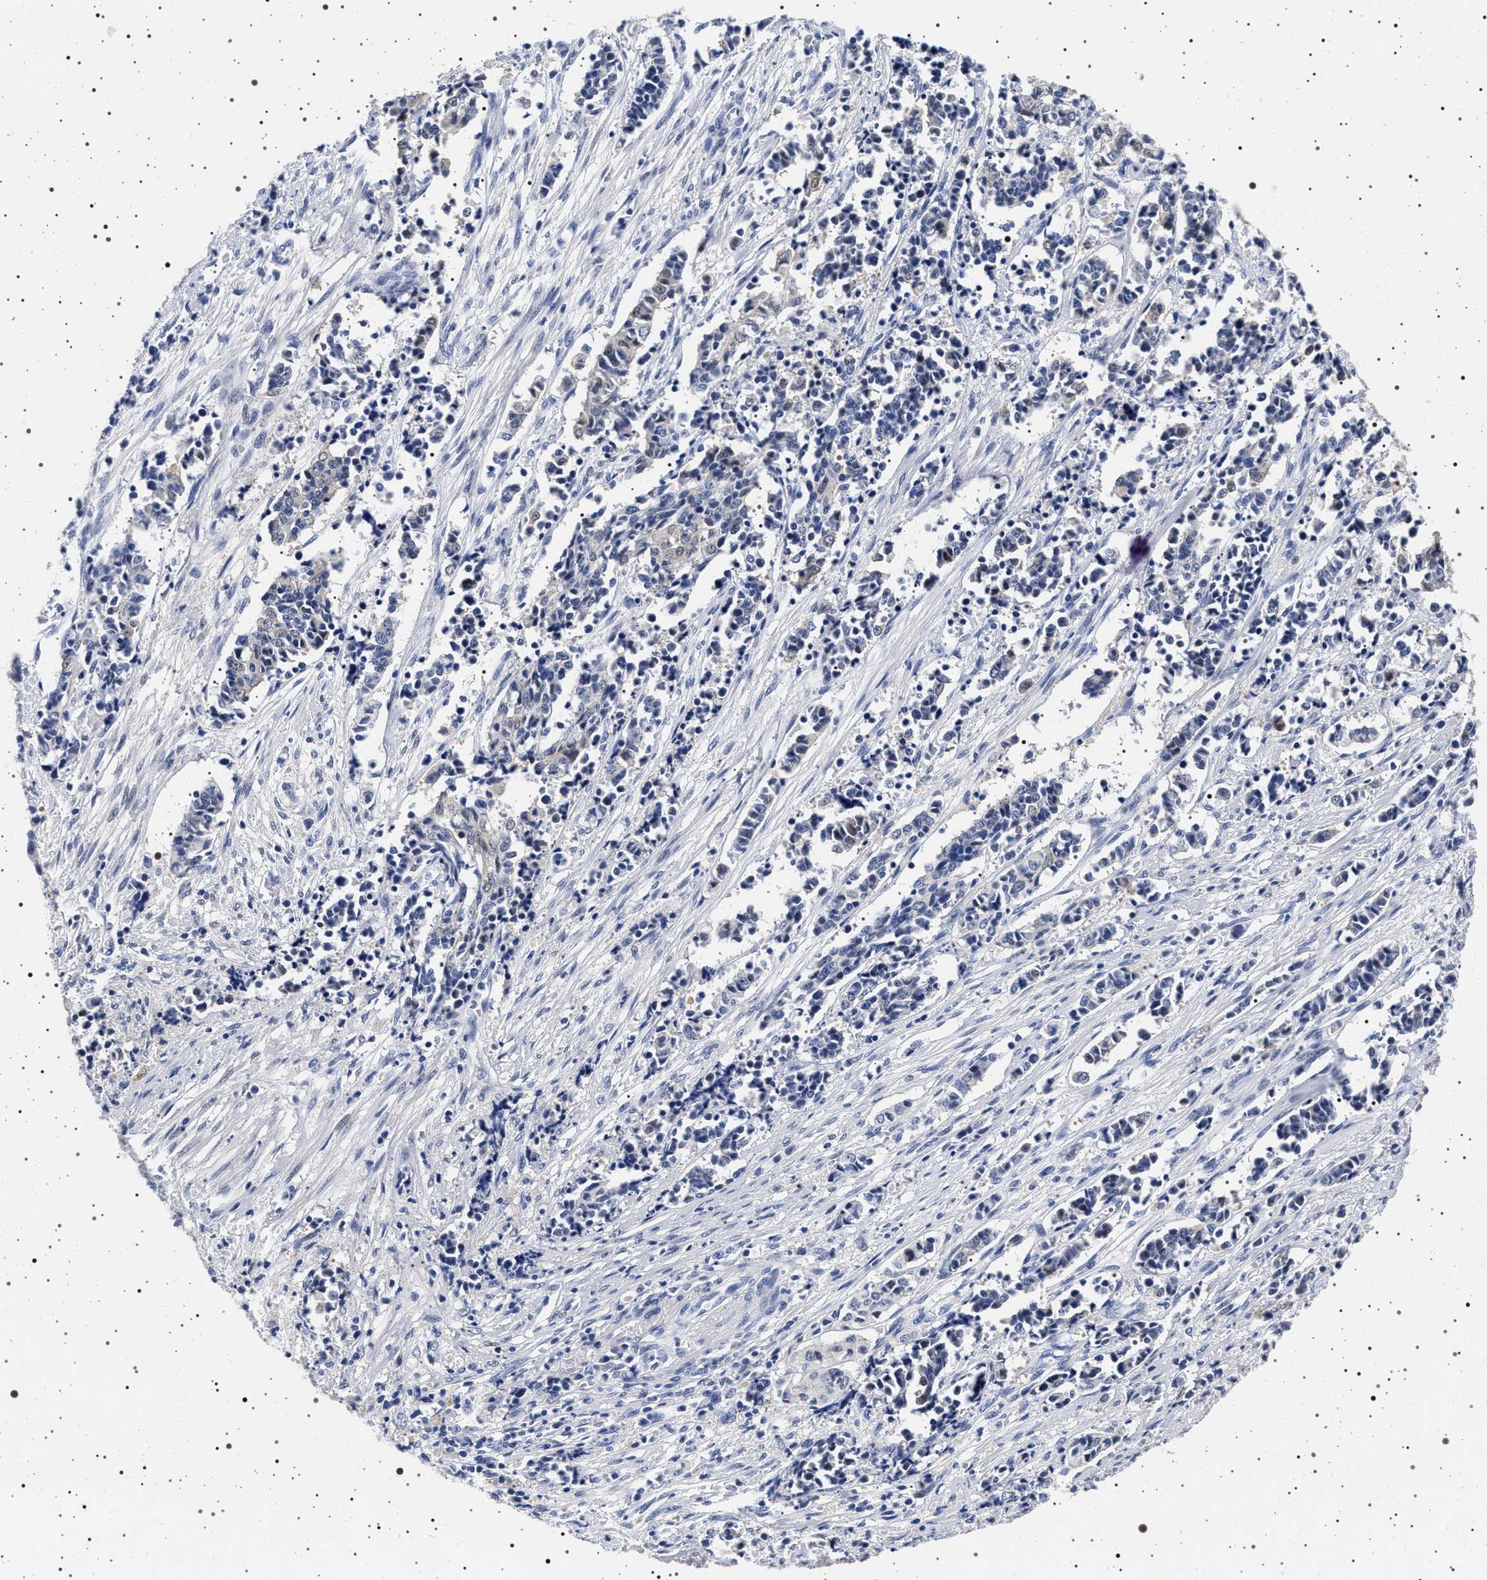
{"staining": {"intensity": "negative", "quantity": "none", "location": "none"}, "tissue": "cervical cancer", "cell_type": "Tumor cells", "image_type": "cancer", "snomed": [{"axis": "morphology", "description": "Squamous cell carcinoma, NOS"}, {"axis": "topography", "description": "Cervix"}], "caption": "An image of cervical cancer stained for a protein exhibits no brown staining in tumor cells.", "gene": "MAPK10", "patient": {"sex": "female", "age": 35}}